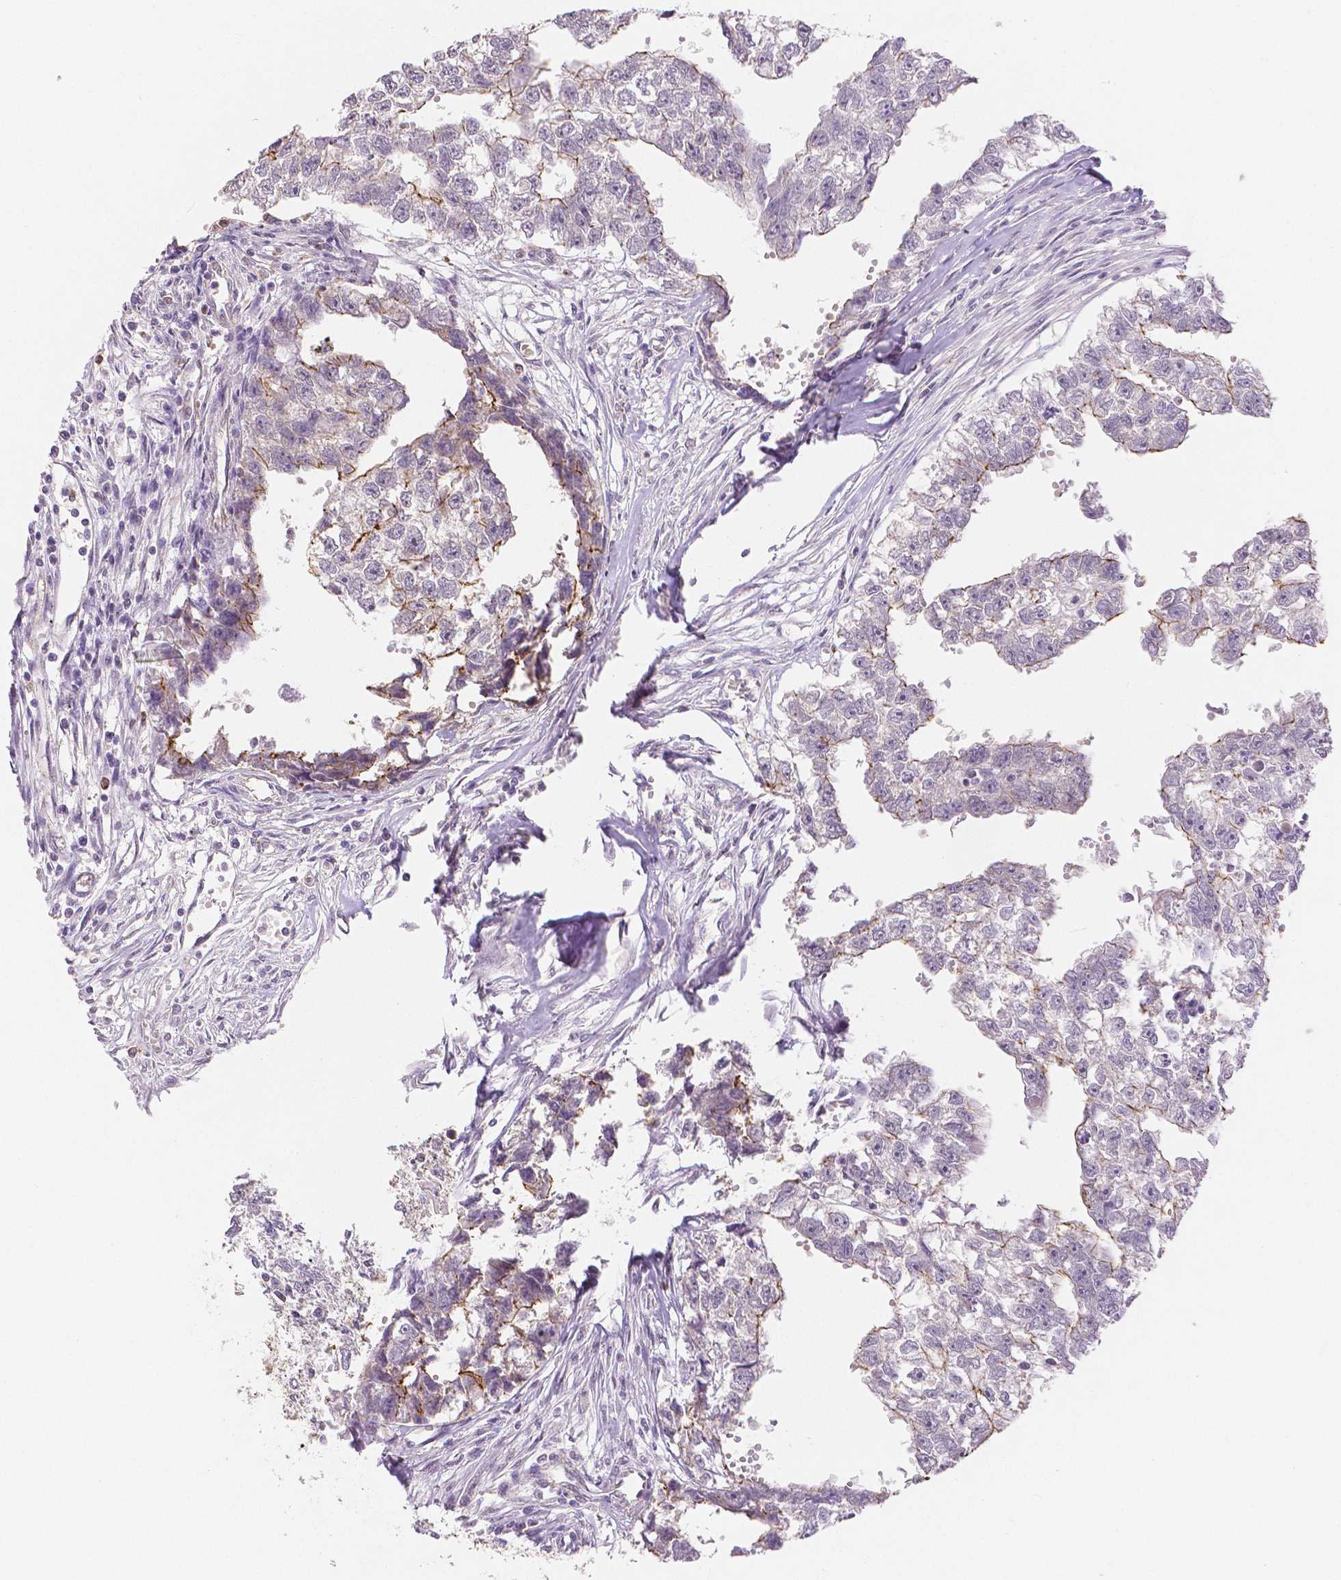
{"staining": {"intensity": "moderate", "quantity": "<25%", "location": "cytoplasmic/membranous"}, "tissue": "testis cancer", "cell_type": "Tumor cells", "image_type": "cancer", "snomed": [{"axis": "morphology", "description": "Carcinoma, Embryonal, NOS"}, {"axis": "morphology", "description": "Teratoma, malignant, NOS"}, {"axis": "topography", "description": "Testis"}], "caption": "Immunohistochemical staining of testis cancer shows low levels of moderate cytoplasmic/membranous staining in approximately <25% of tumor cells. (brown staining indicates protein expression, while blue staining denotes nuclei).", "gene": "OCLN", "patient": {"sex": "male", "age": 44}}